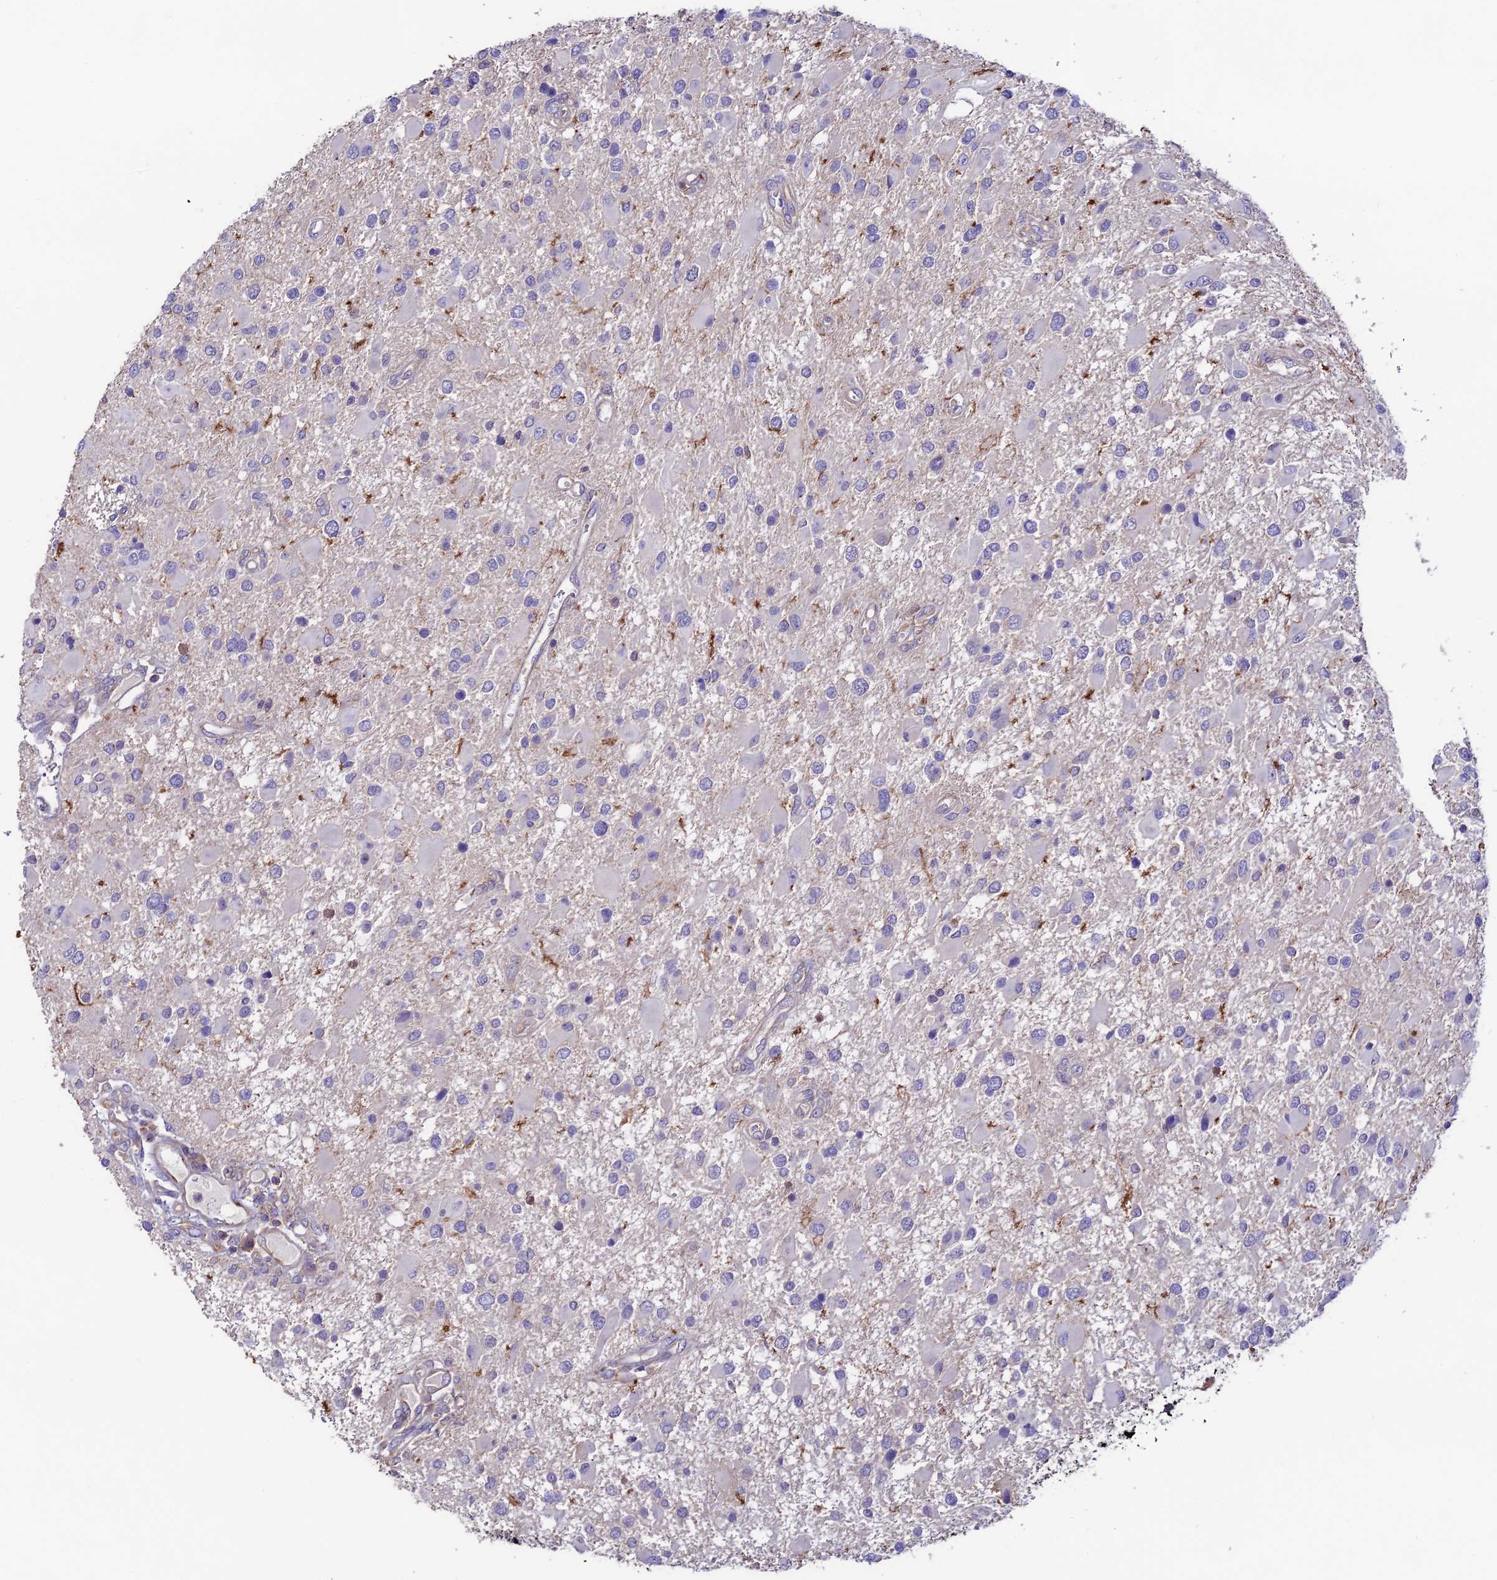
{"staining": {"intensity": "negative", "quantity": "none", "location": "none"}, "tissue": "glioma", "cell_type": "Tumor cells", "image_type": "cancer", "snomed": [{"axis": "morphology", "description": "Glioma, malignant, High grade"}, {"axis": "topography", "description": "Brain"}], "caption": "Immunohistochemical staining of high-grade glioma (malignant) demonstrates no significant expression in tumor cells.", "gene": "BRME1", "patient": {"sex": "male", "age": 53}}